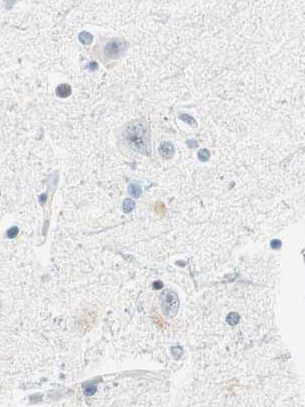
{"staining": {"intensity": "negative", "quantity": "none", "location": "none"}, "tissue": "caudate", "cell_type": "Glial cells", "image_type": "normal", "snomed": [{"axis": "morphology", "description": "Normal tissue, NOS"}, {"axis": "topography", "description": "Lateral ventricle wall"}], "caption": "Histopathology image shows no protein expression in glial cells of unremarkable caudate. Nuclei are stained in blue.", "gene": "HOXB13", "patient": {"sex": "female", "age": 54}}